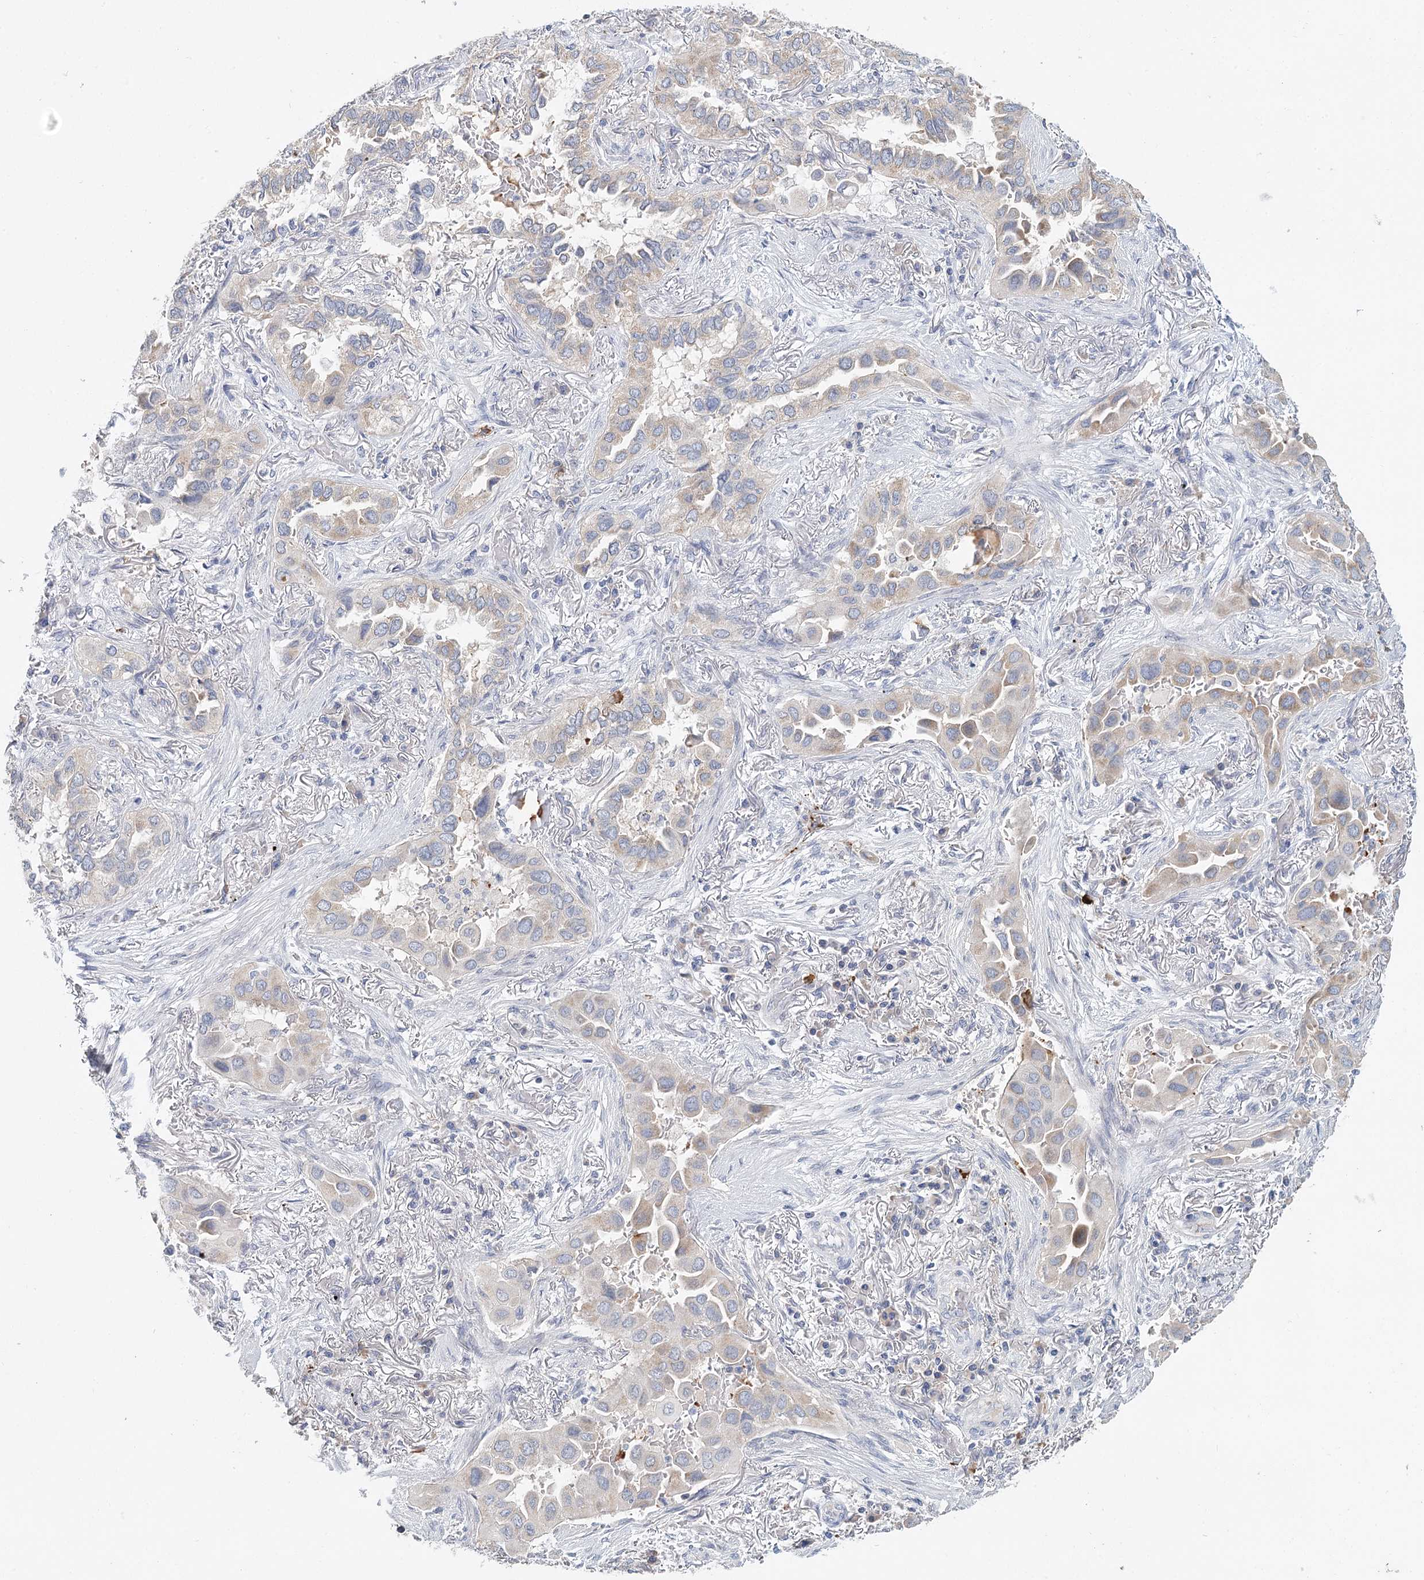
{"staining": {"intensity": "weak", "quantity": "25%-75%", "location": "cytoplasmic/membranous"}, "tissue": "lung cancer", "cell_type": "Tumor cells", "image_type": "cancer", "snomed": [{"axis": "morphology", "description": "Adenocarcinoma, NOS"}, {"axis": "topography", "description": "Lung"}], "caption": "Lung cancer (adenocarcinoma) was stained to show a protein in brown. There is low levels of weak cytoplasmic/membranous staining in about 25%-75% of tumor cells.", "gene": "ARHGAP44", "patient": {"sex": "female", "age": 76}}